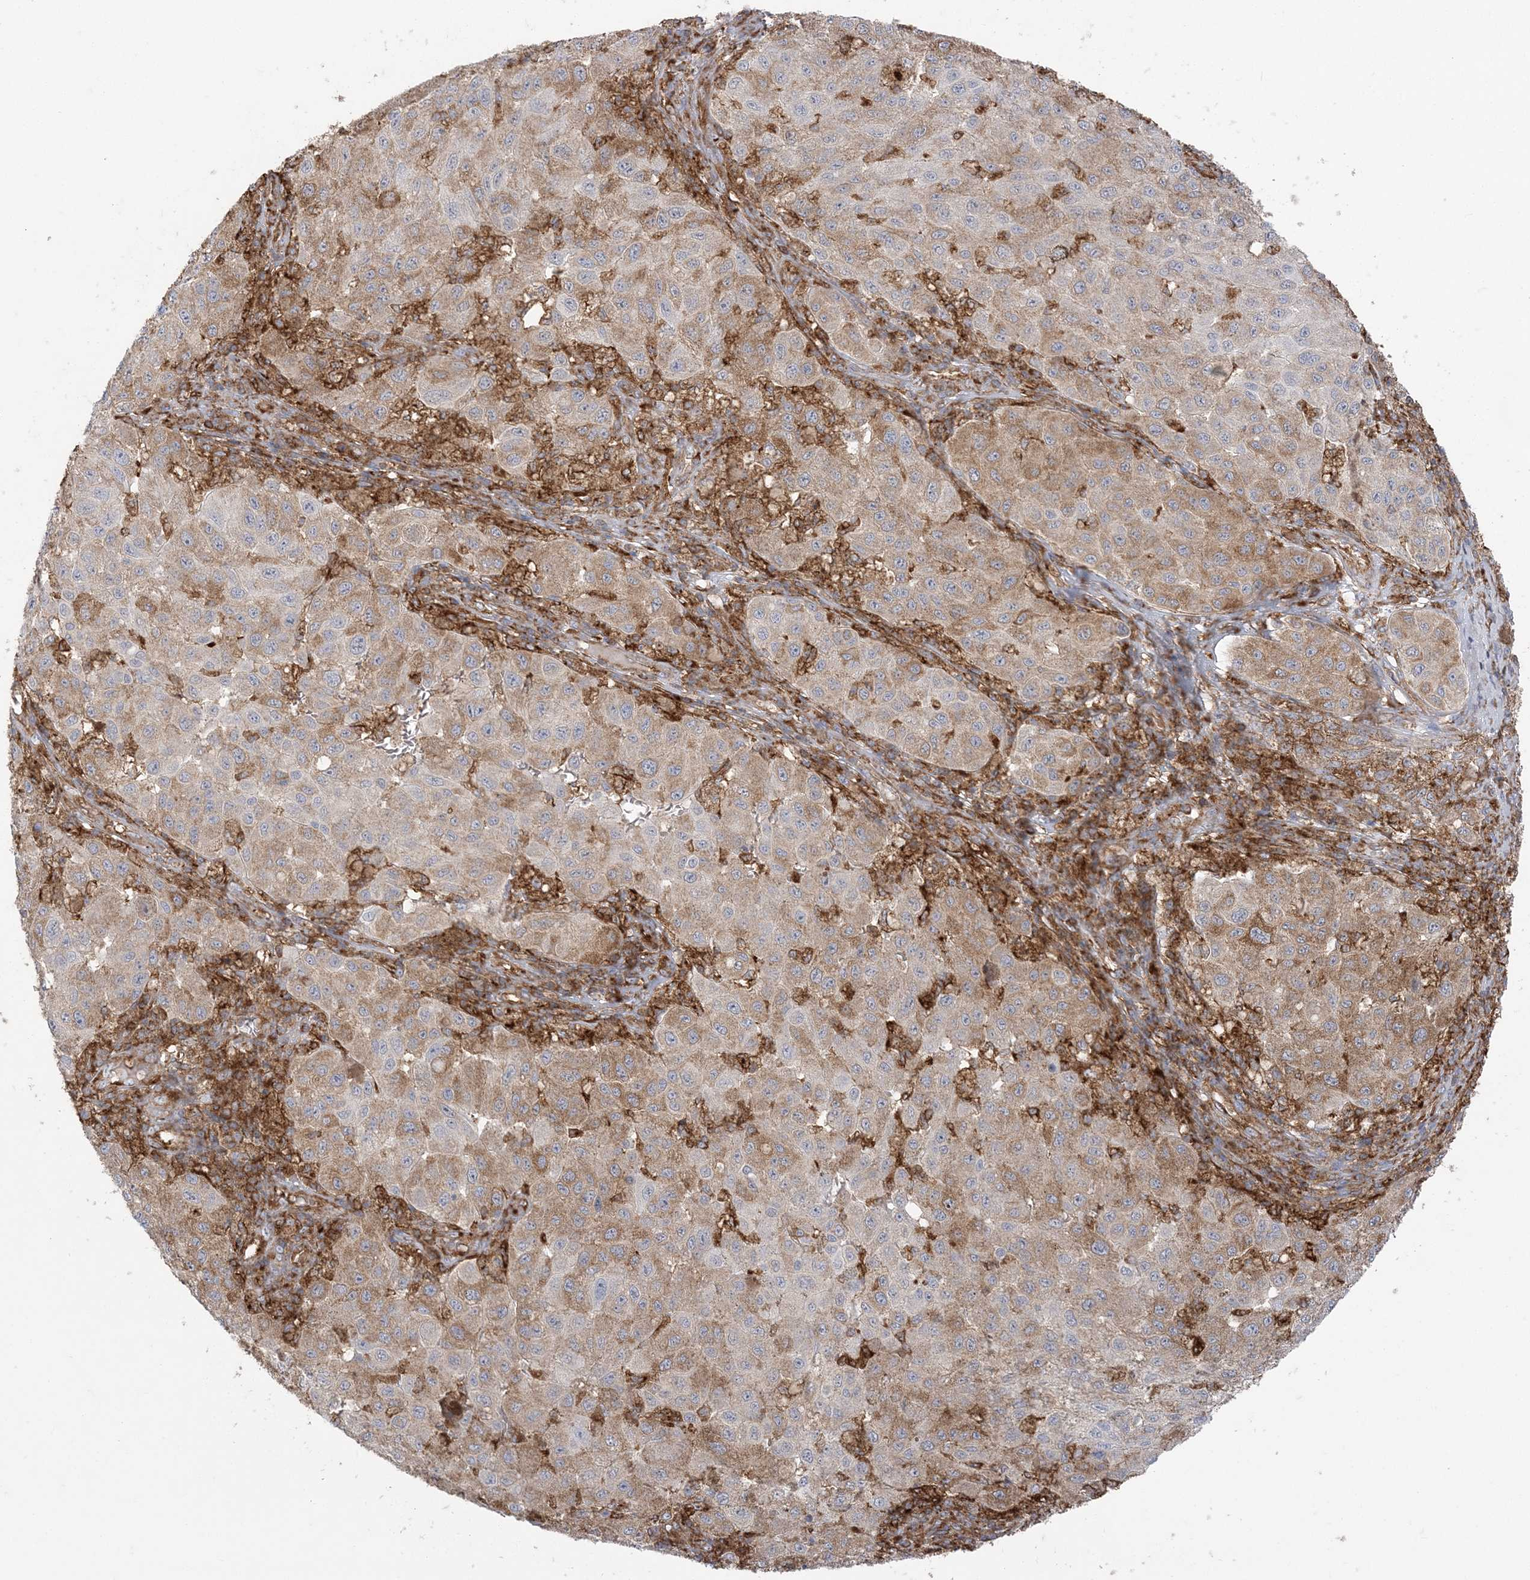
{"staining": {"intensity": "moderate", "quantity": "25%-75%", "location": "cytoplasmic/membranous"}, "tissue": "melanoma", "cell_type": "Tumor cells", "image_type": "cancer", "snomed": [{"axis": "morphology", "description": "Malignant melanoma, NOS"}, {"axis": "topography", "description": "Skin"}], "caption": "Malignant melanoma was stained to show a protein in brown. There is medium levels of moderate cytoplasmic/membranous expression in approximately 25%-75% of tumor cells.", "gene": "DERL3", "patient": {"sex": "female", "age": 64}}